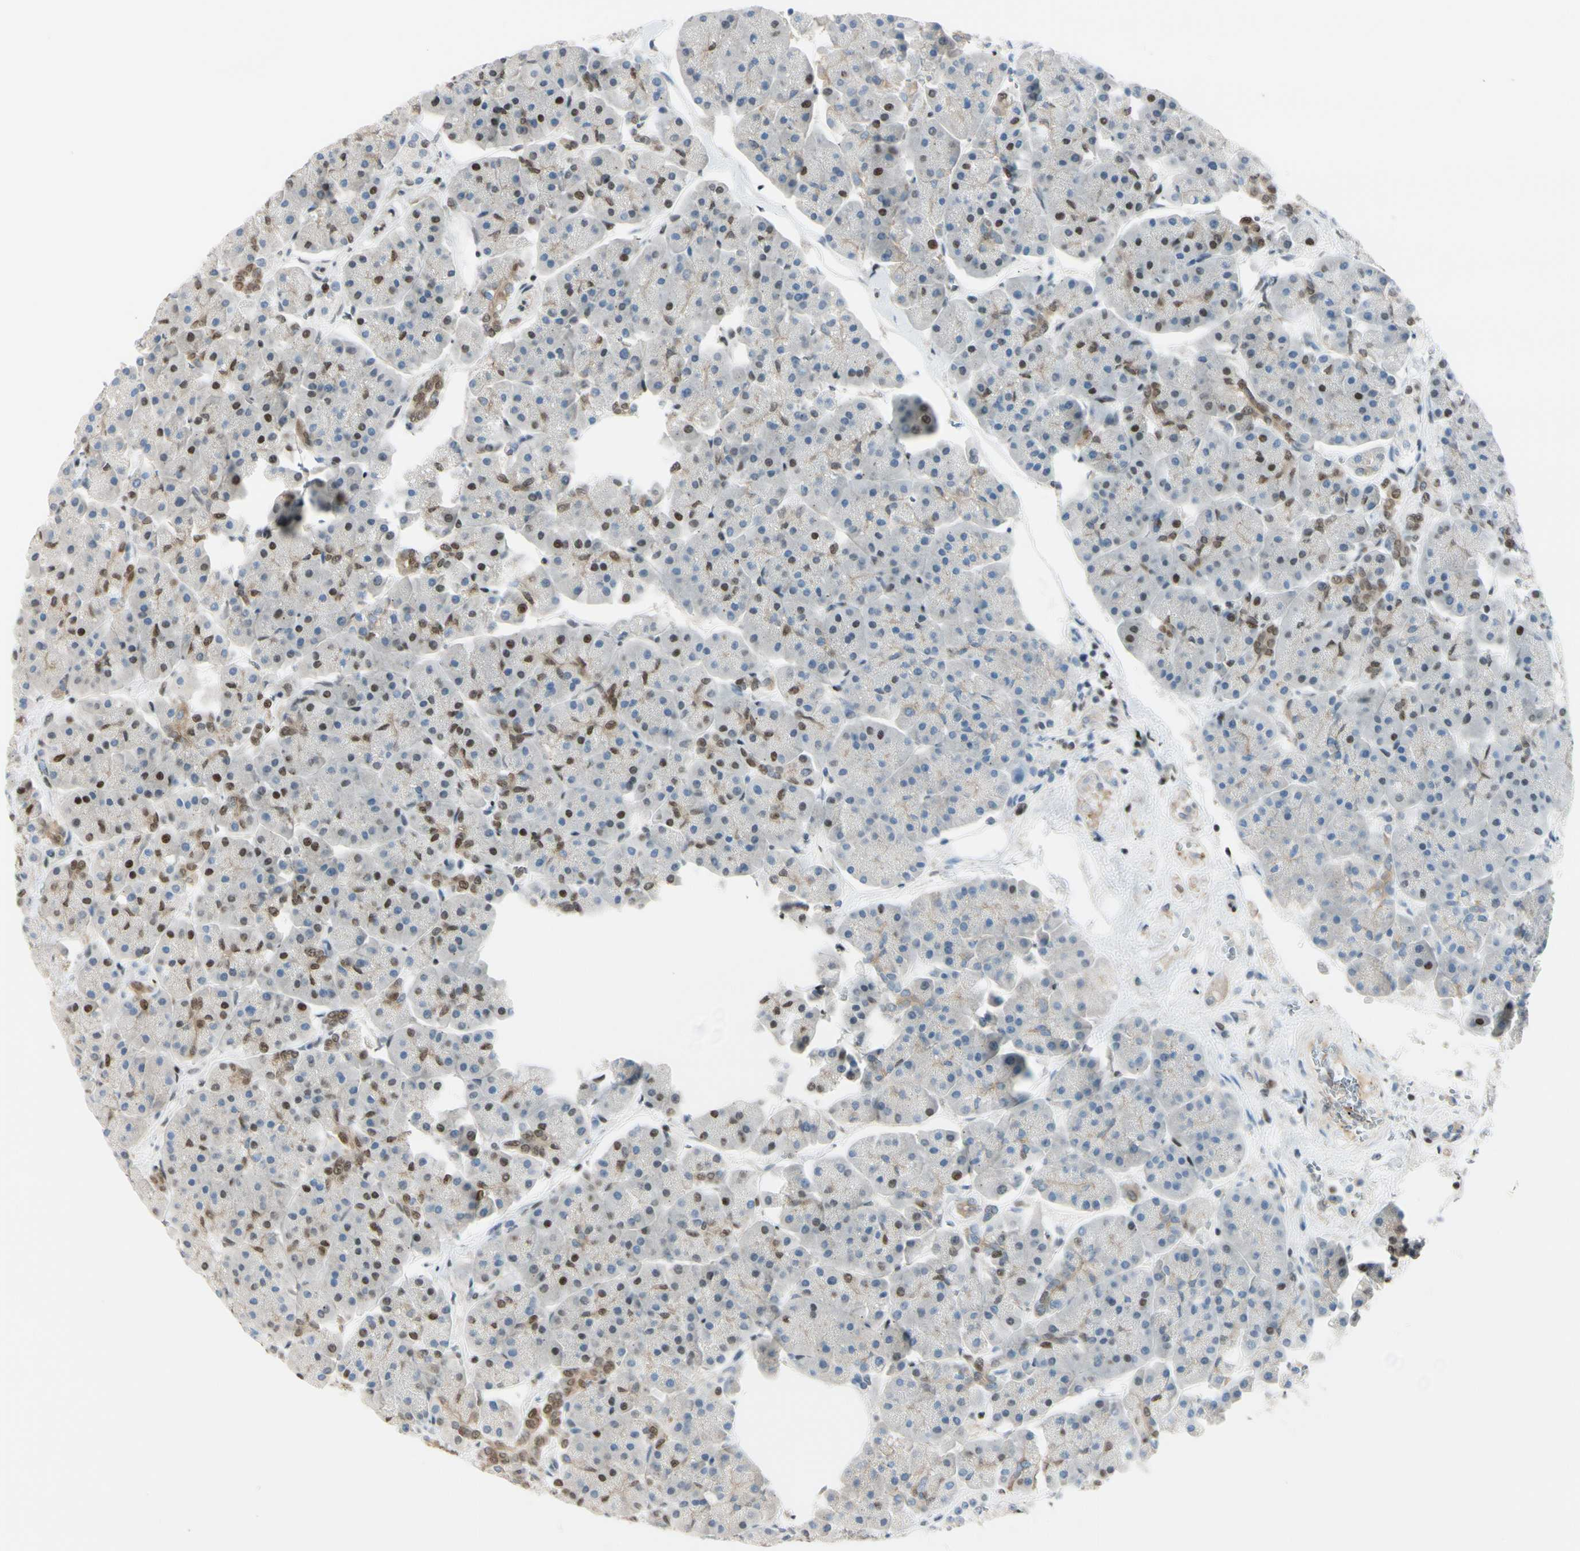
{"staining": {"intensity": "moderate", "quantity": ">75%", "location": "nuclear"}, "tissue": "pancreas", "cell_type": "Exocrine glandular cells", "image_type": "normal", "snomed": [{"axis": "morphology", "description": "Normal tissue, NOS"}, {"axis": "topography", "description": "Pancreas"}], "caption": "High-magnification brightfield microscopy of unremarkable pancreas stained with DAB (brown) and counterstained with hematoxylin (blue). exocrine glandular cells exhibit moderate nuclear expression is appreciated in approximately>75% of cells.", "gene": "SUFU", "patient": {"sex": "female", "age": 70}}